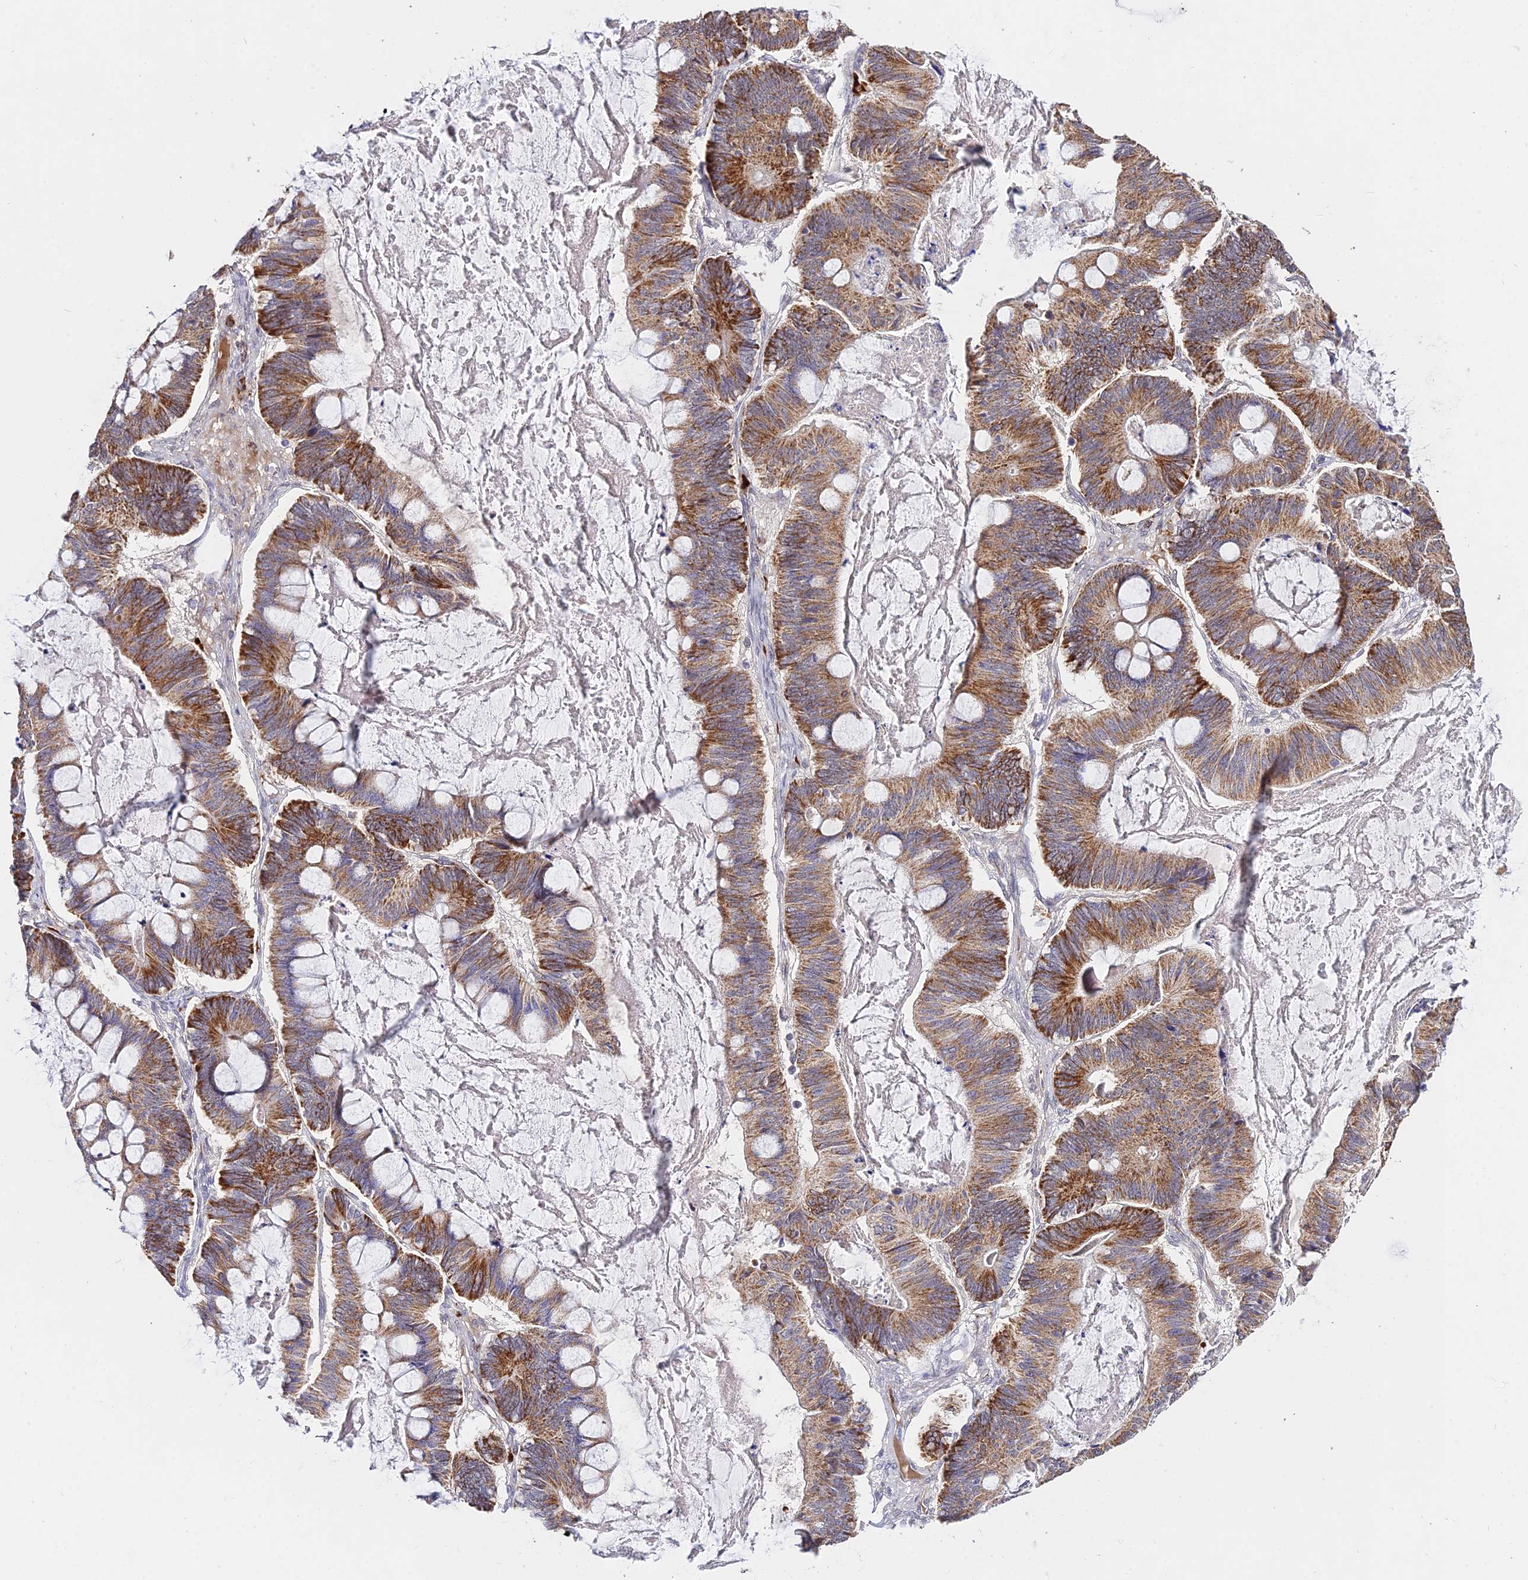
{"staining": {"intensity": "moderate", "quantity": ">75%", "location": "cytoplasmic/membranous"}, "tissue": "ovarian cancer", "cell_type": "Tumor cells", "image_type": "cancer", "snomed": [{"axis": "morphology", "description": "Cystadenocarcinoma, mucinous, NOS"}, {"axis": "topography", "description": "Ovary"}], "caption": "The immunohistochemical stain highlights moderate cytoplasmic/membranous expression in tumor cells of ovarian cancer (mucinous cystadenocarcinoma) tissue.", "gene": "WDR5B", "patient": {"sex": "female", "age": 61}}